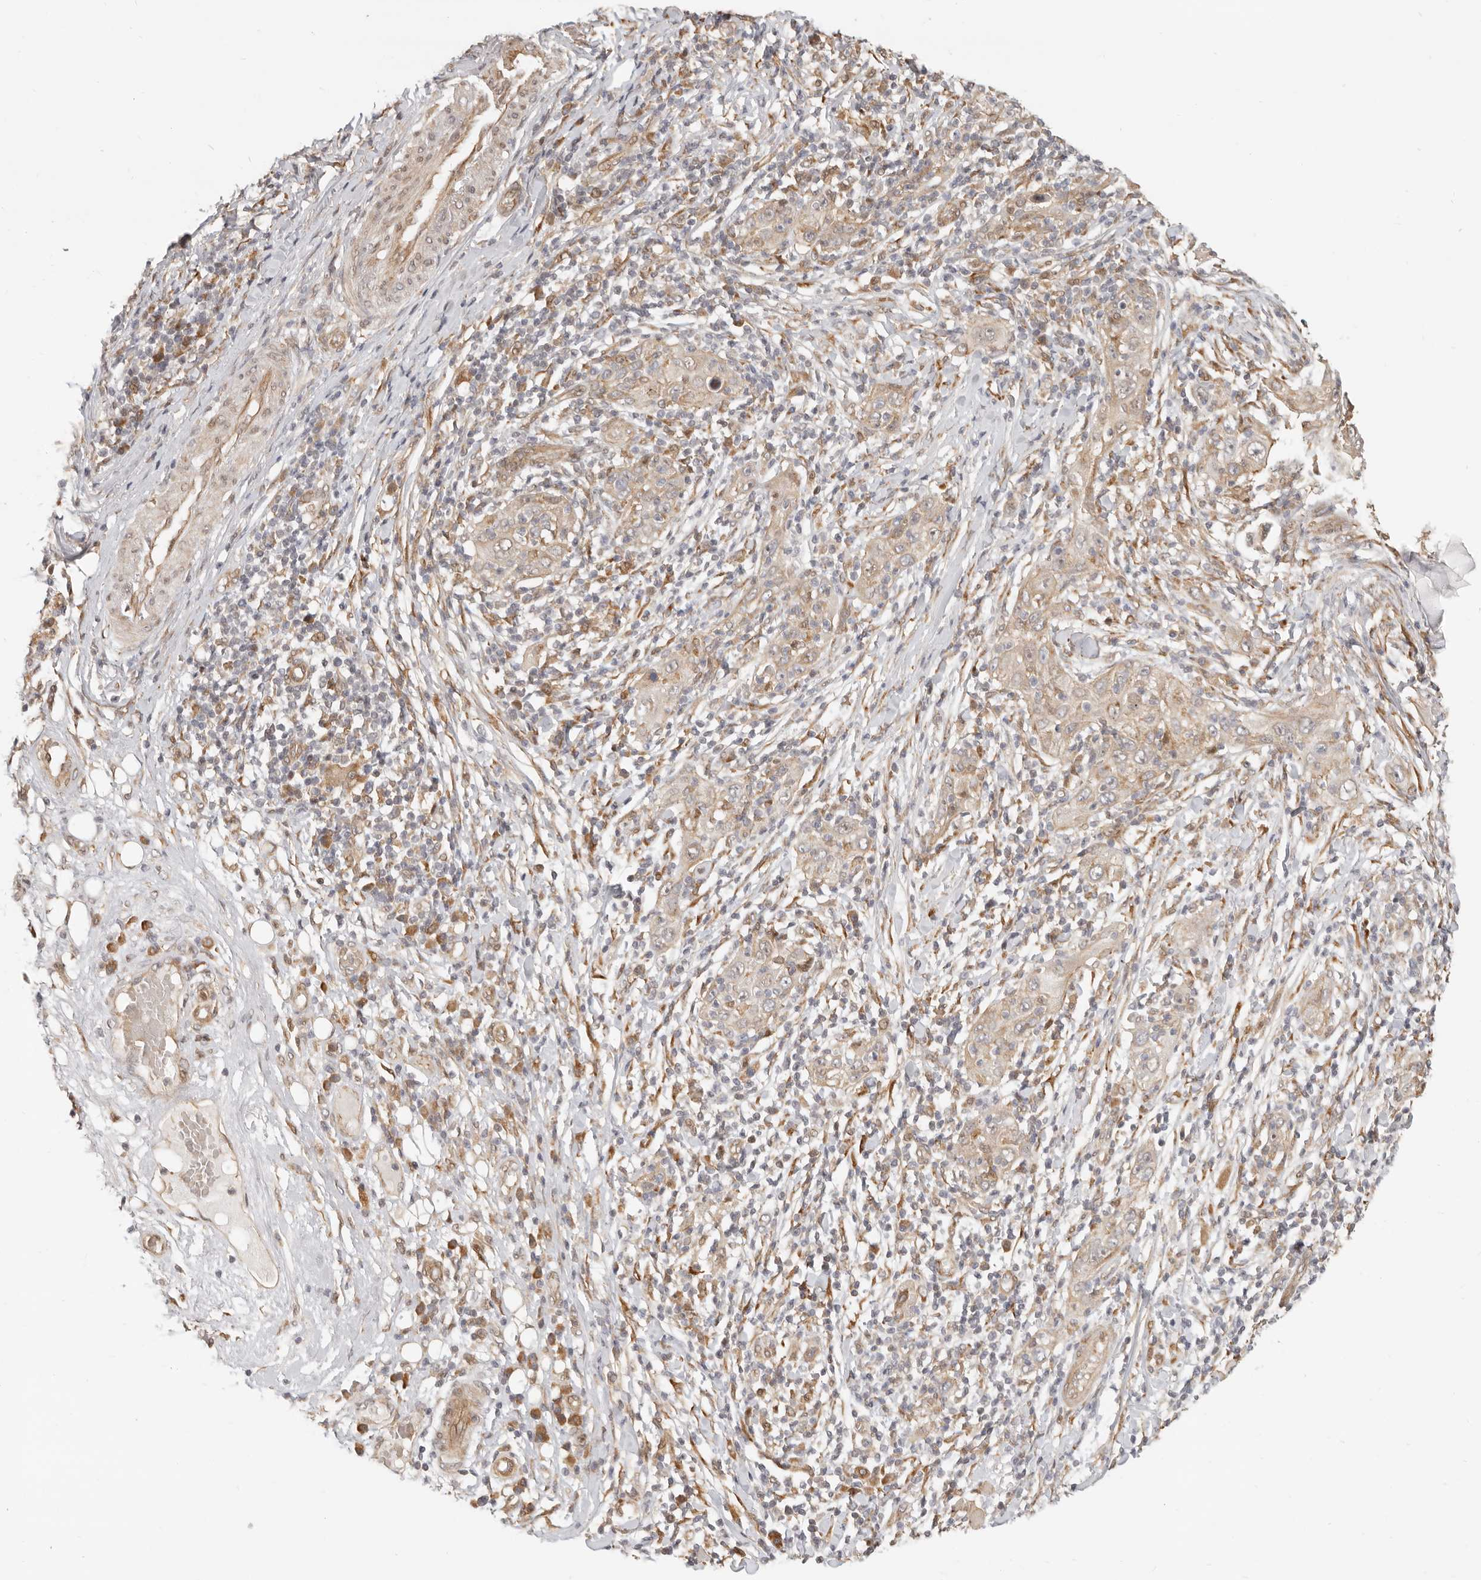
{"staining": {"intensity": "moderate", "quantity": "<25%", "location": "cytoplasmic/membranous"}, "tissue": "skin cancer", "cell_type": "Tumor cells", "image_type": "cancer", "snomed": [{"axis": "morphology", "description": "Squamous cell carcinoma, NOS"}, {"axis": "topography", "description": "Skin"}], "caption": "Squamous cell carcinoma (skin) stained with a protein marker displays moderate staining in tumor cells.", "gene": "TUFT1", "patient": {"sex": "female", "age": 88}}